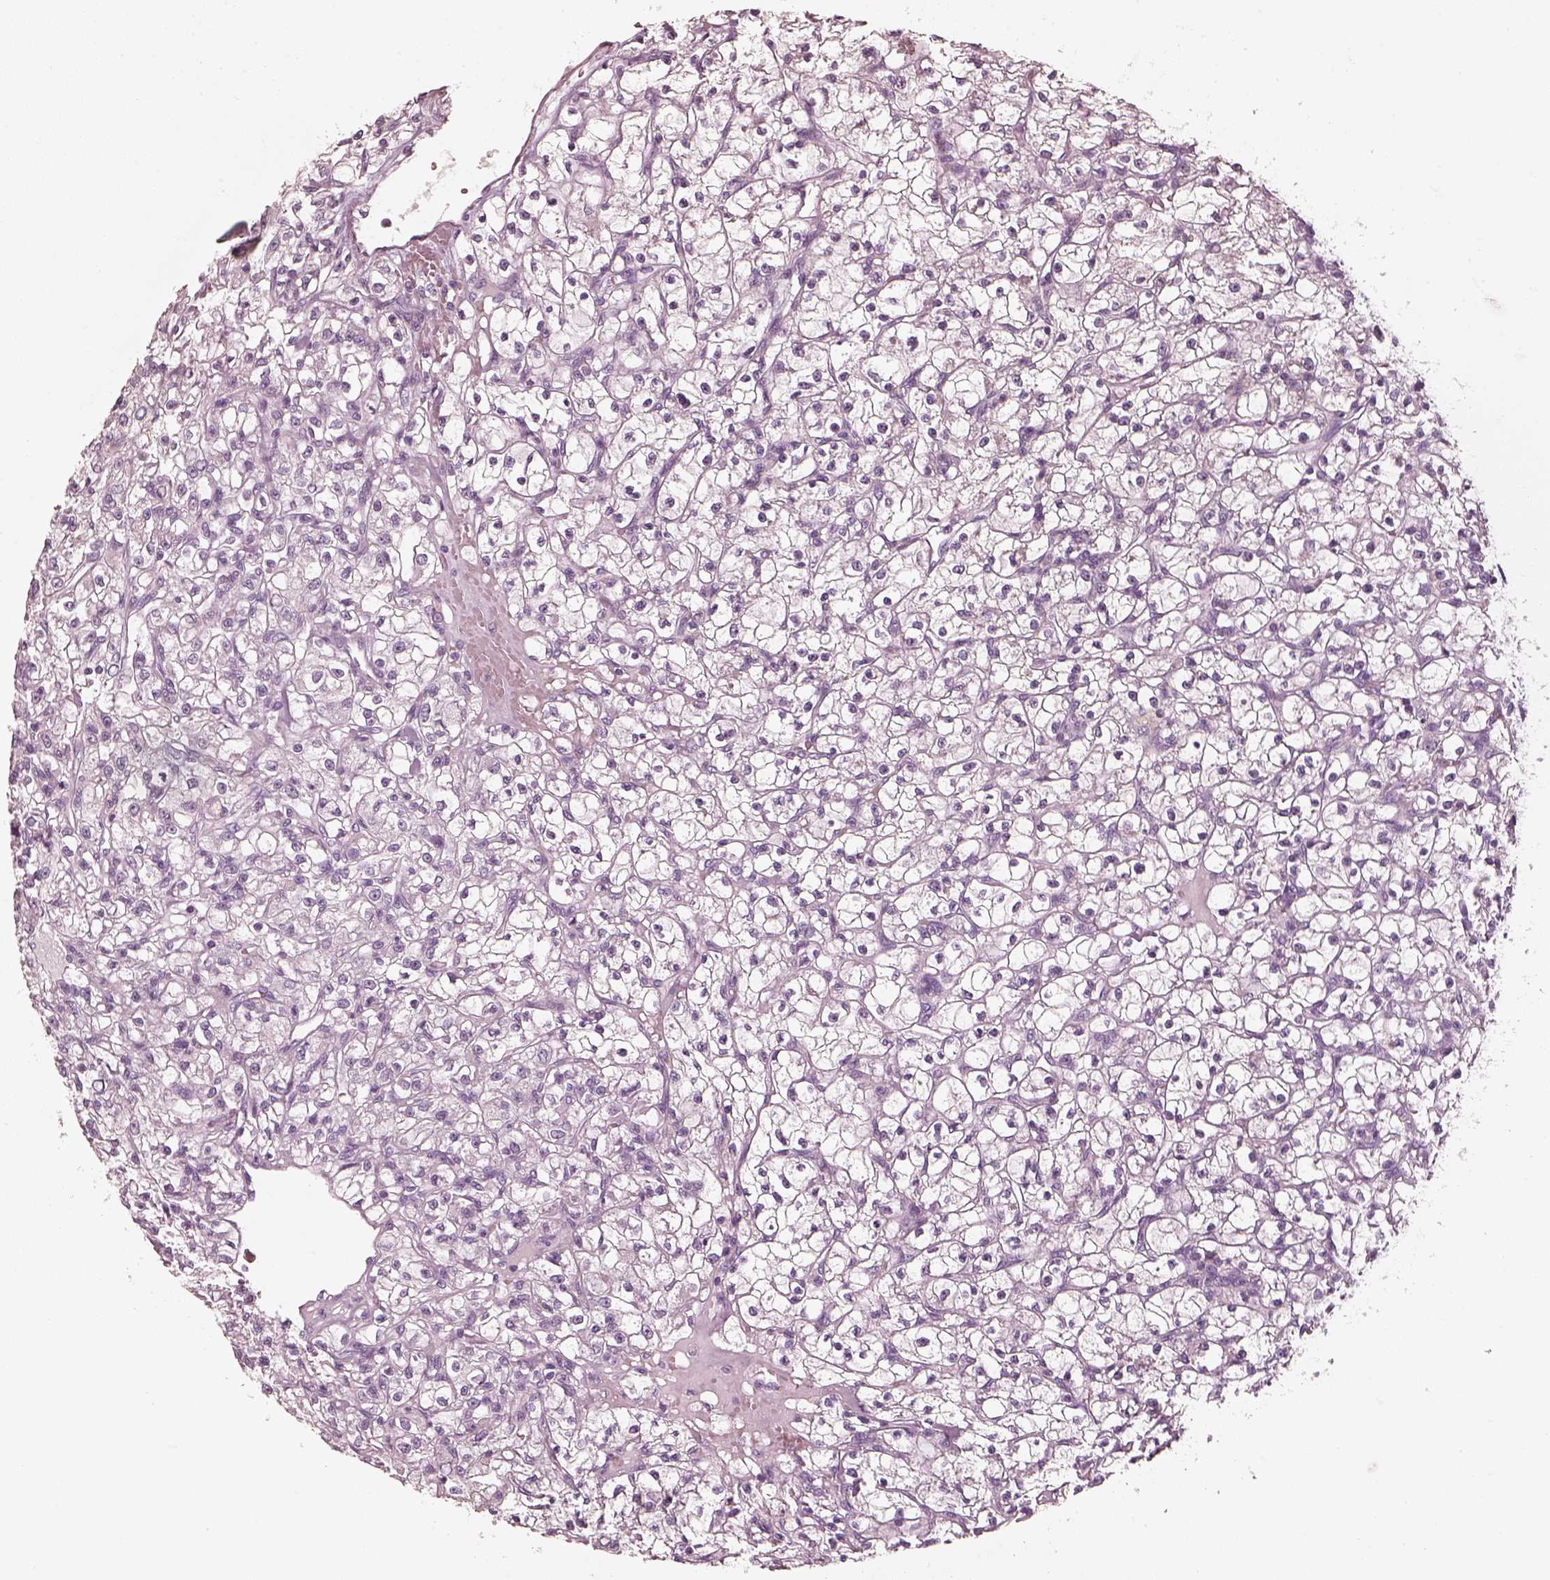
{"staining": {"intensity": "negative", "quantity": "none", "location": "none"}, "tissue": "renal cancer", "cell_type": "Tumor cells", "image_type": "cancer", "snomed": [{"axis": "morphology", "description": "Adenocarcinoma, NOS"}, {"axis": "topography", "description": "Kidney"}], "caption": "This is an IHC micrograph of renal adenocarcinoma. There is no staining in tumor cells.", "gene": "R3HDML", "patient": {"sex": "female", "age": 59}}